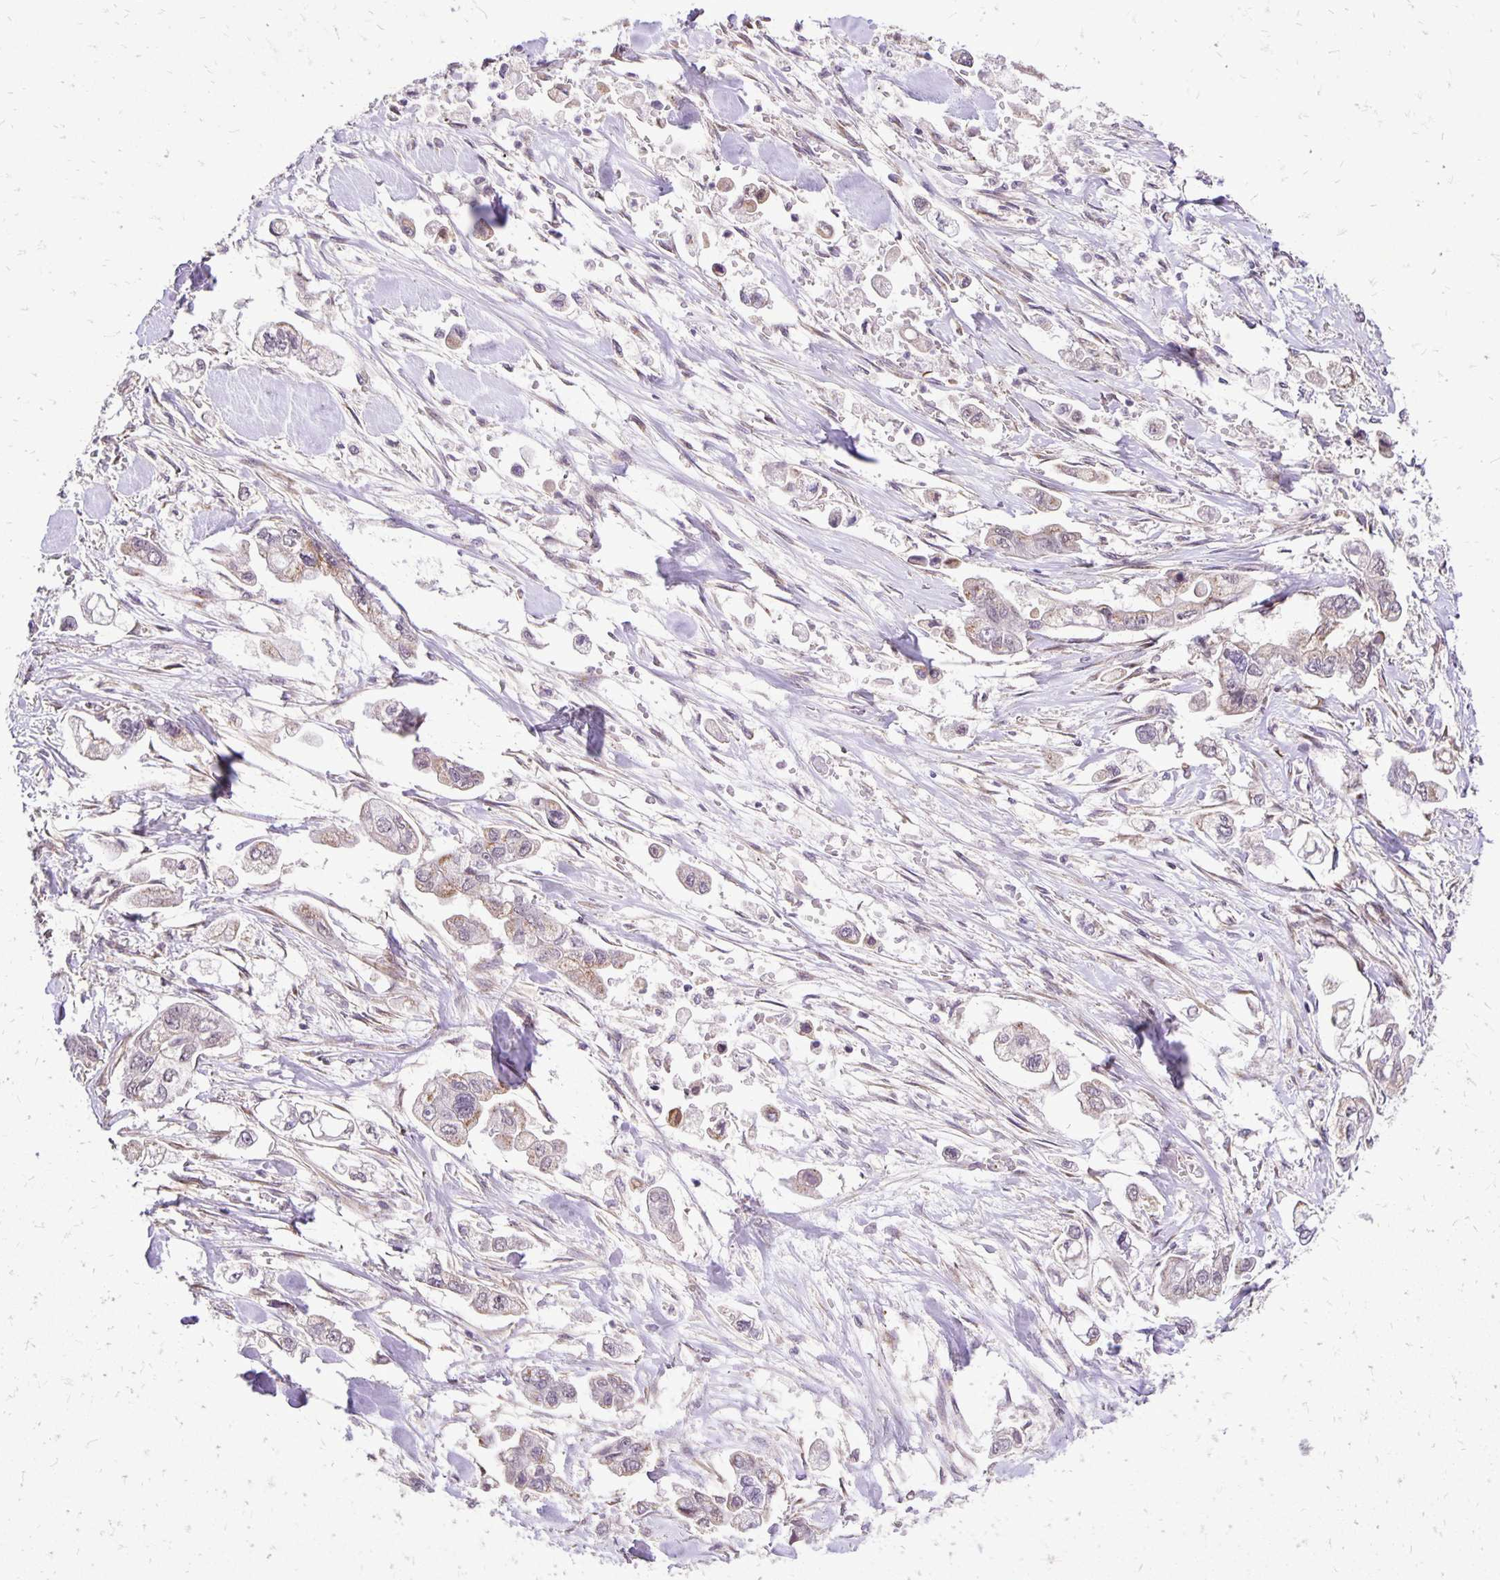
{"staining": {"intensity": "weak", "quantity": "<25%", "location": "cytoplasmic/membranous"}, "tissue": "stomach cancer", "cell_type": "Tumor cells", "image_type": "cancer", "snomed": [{"axis": "morphology", "description": "Adenocarcinoma, NOS"}, {"axis": "topography", "description": "Stomach"}], "caption": "Adenocarcinoma (stomach) was stained to show a protein in brown. There is no significant positivity in tumor cells.", "gene": "GOLGA5", "patient": {"sex": "male", "age": 62}}